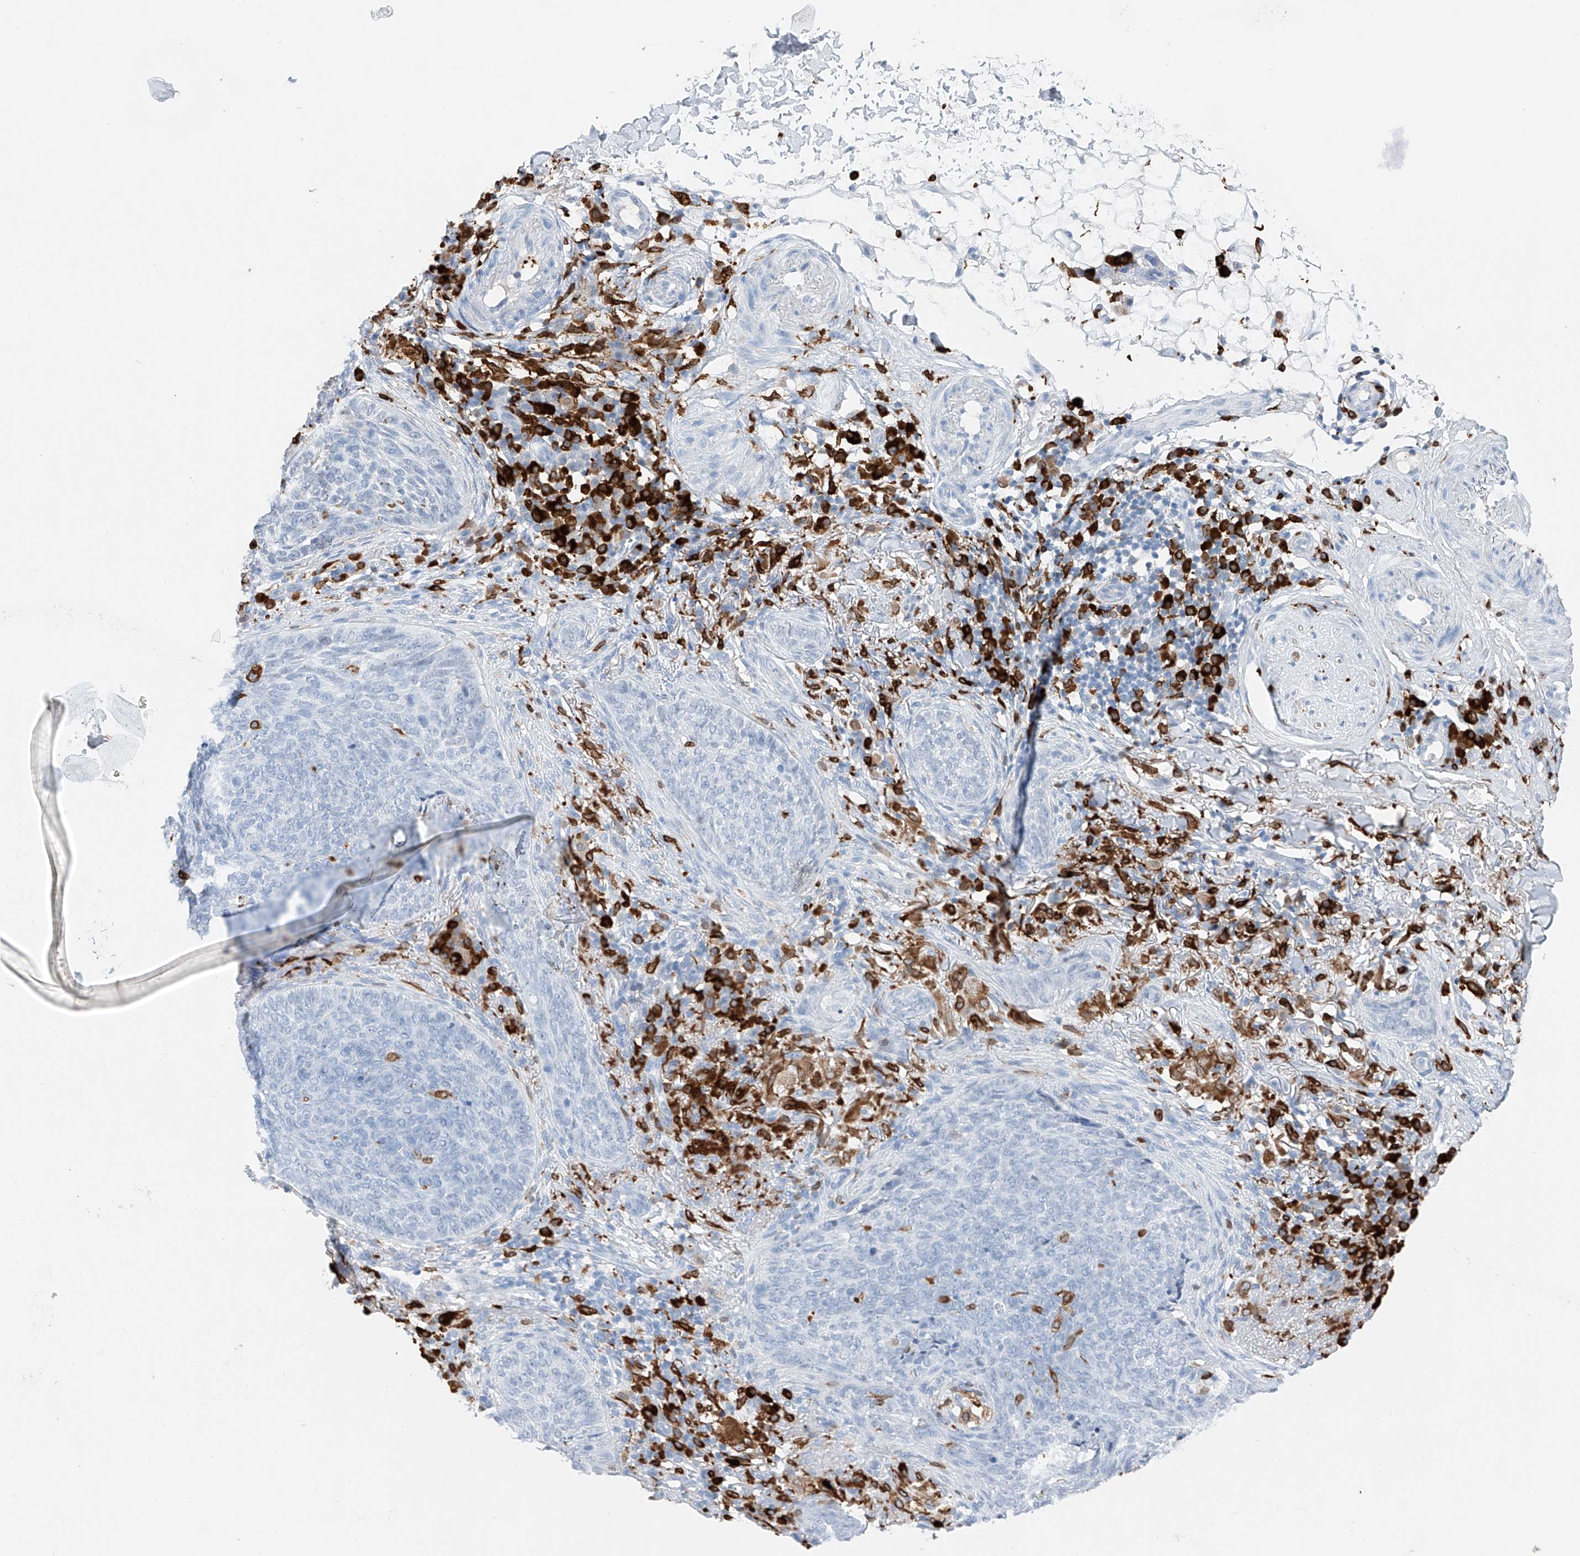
{"staining": {"intensity": "negative", "quantity": "none", "location": "none"}, "tissue": "skin cancer", "cell_type": "Tumor cells", "image_type": "cancer", "snomed": [{"axis": "morphology", "description": "Basal cell carcinoma"}, {"axis": "topography", "description": "Skin"}], "caption": "This is an IHC photomicrograph of basal cell carcinoma (skin). There is no expression in tumor cells.", "gene": "TBXAS1", "patient": {"sex": "male", "age": 85}}